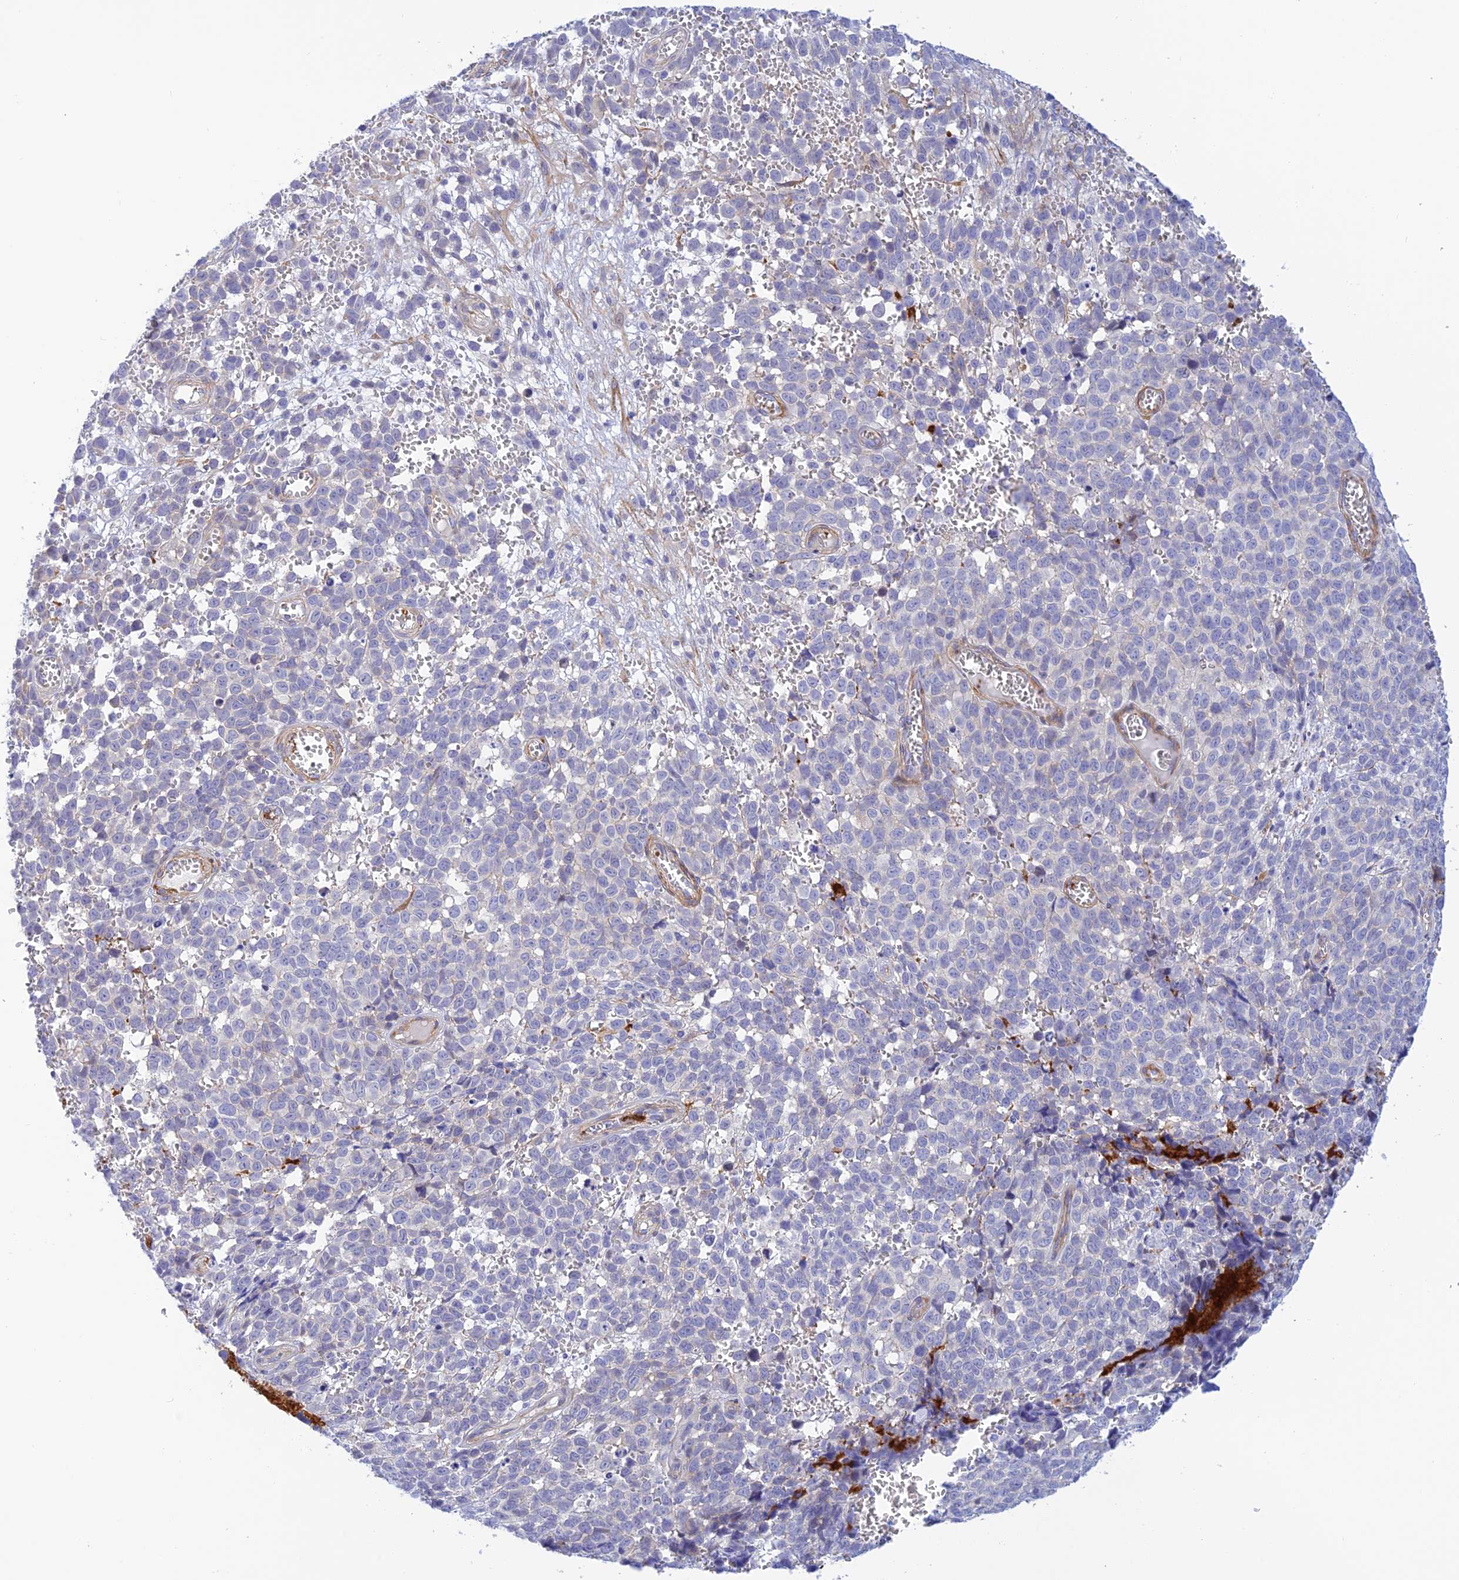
{"staining": {"intensity": "negative", "quantity": "none", "location": "none"}, "tissue": "melanoma", "cell_type": "Tumor cells", "image_type": "cancer", "snomed": [{"axis": "morphology", "description": "Malignant melanoma, NOS"}, {"axis": "topography", "description": "Nose, NOS"}], "caption": "Histopathology image shows no protein staining in tumor cells of melanoma tissue.", "gene": "ZDHHC16", "patient": {"sex": "female", "age": 48}}